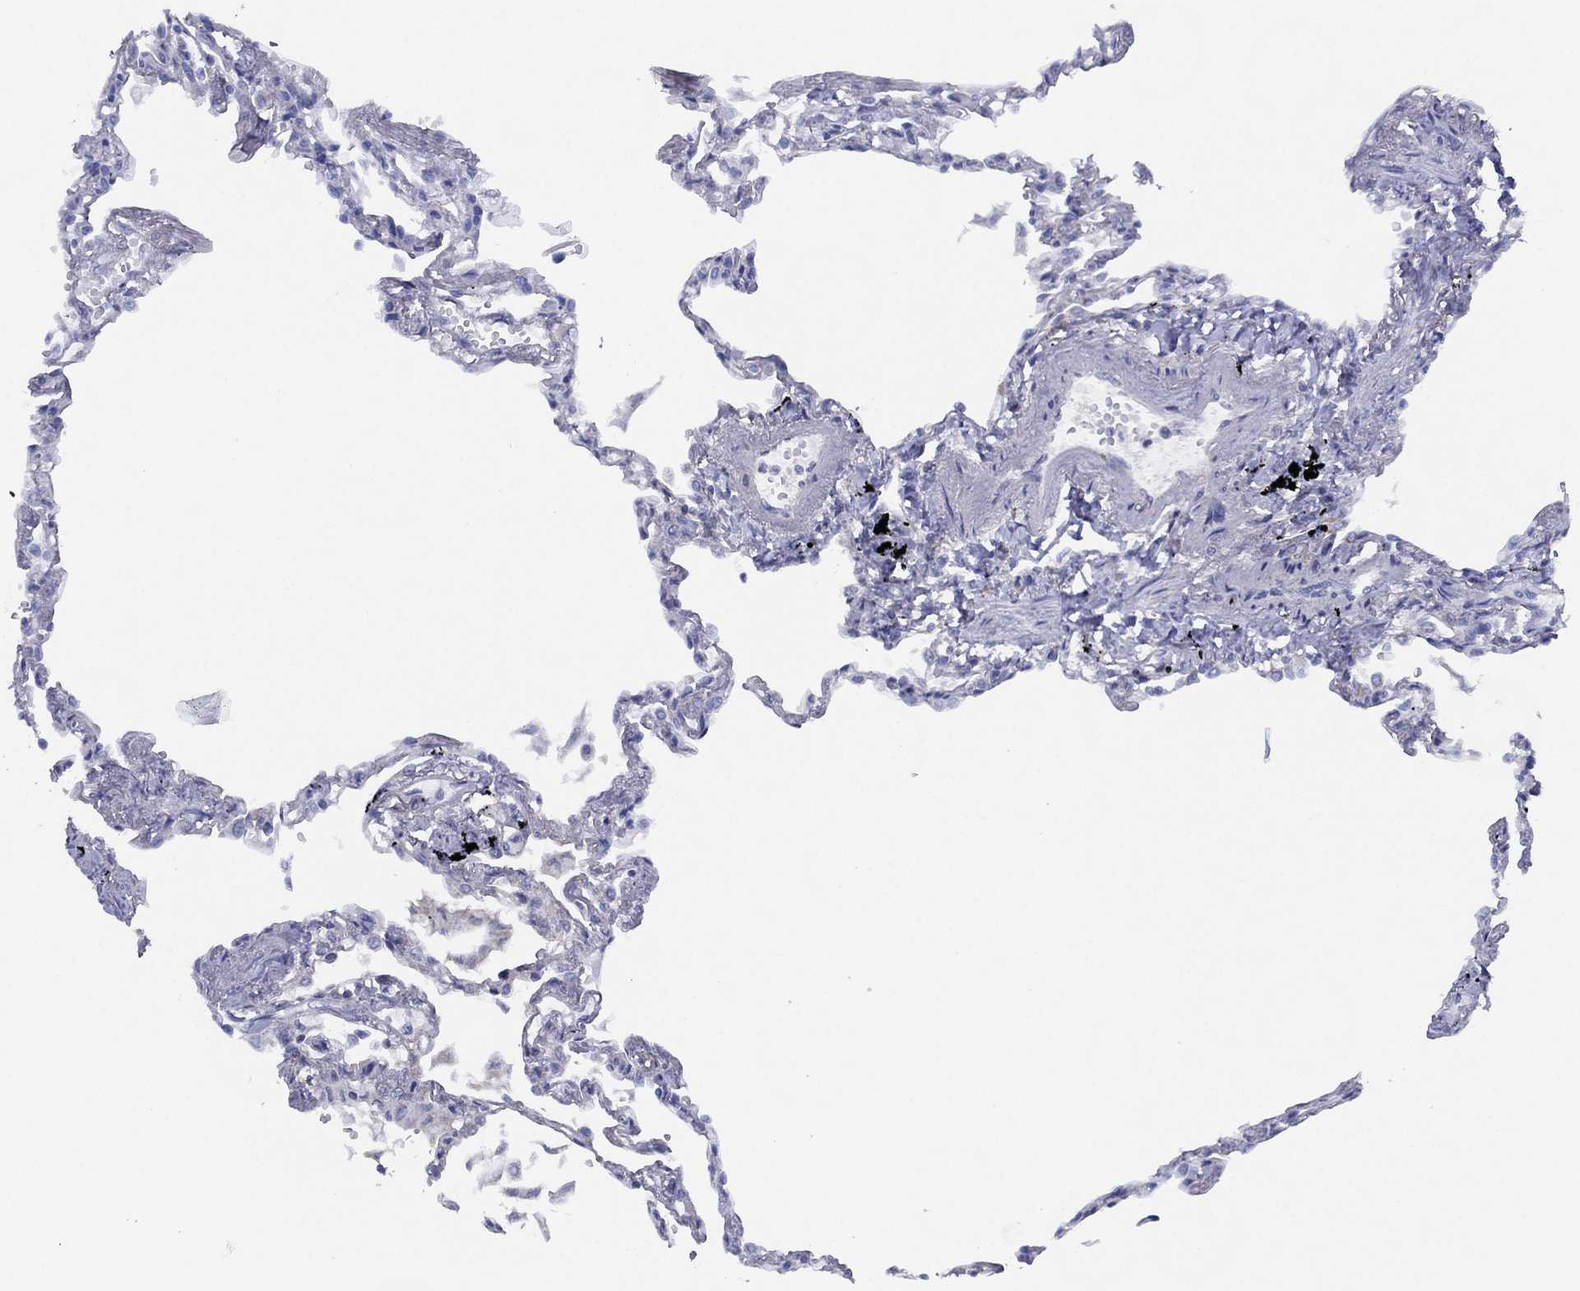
{"staining": {"intensity": "negative", "quantity": "none", "location": "none"}, "tissue": "lung", "cell_type": "Alveolar cells", "image_type": "normal", "snomed": [{"axis": "morphology", "description": "Normal tissue, NOS"}, {"axis": "topography", "description": "Lung"}], "caption": "Micrograph shows no significant protein positivity in alveolar cells of normal lung.", "gene": "ZNF223", "patient": {"sex": "male", "age": 78}}